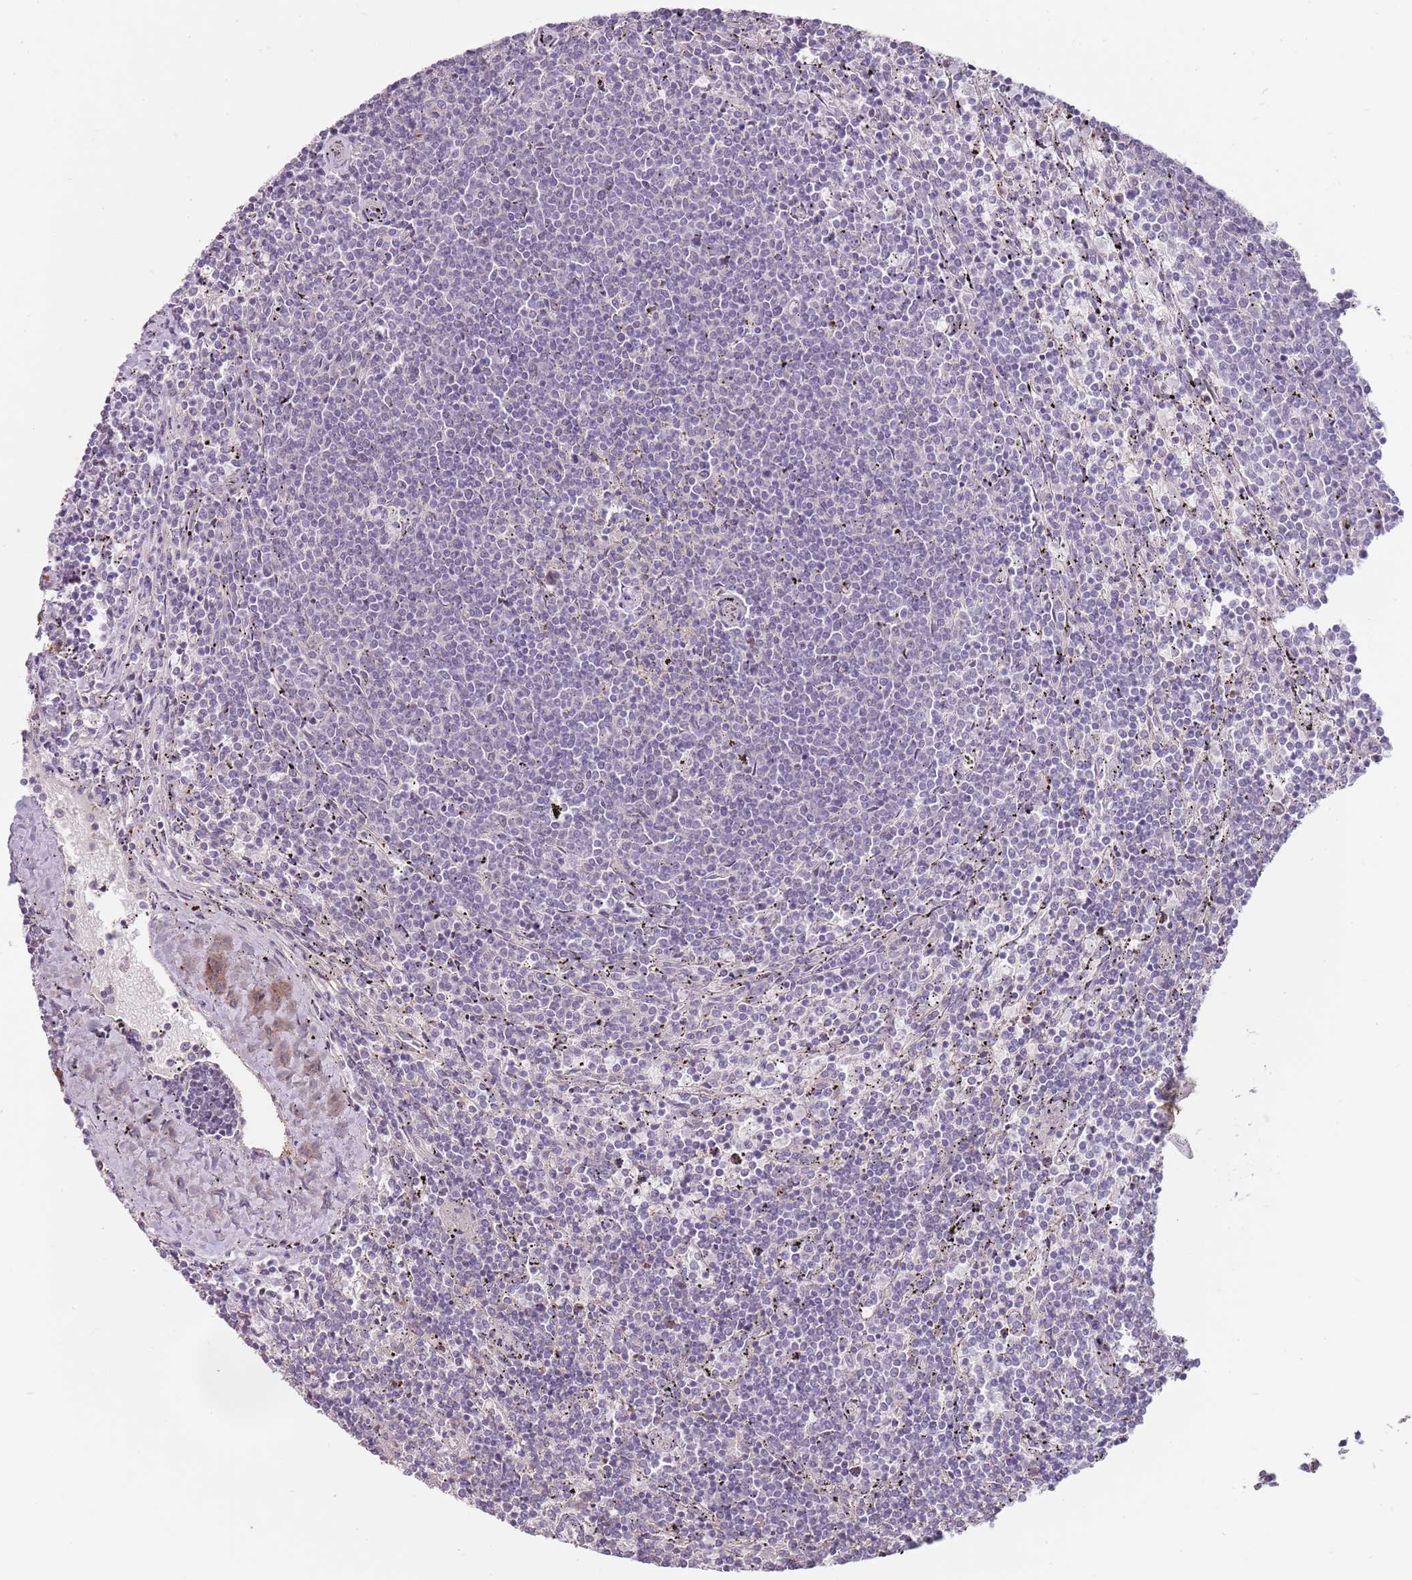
{"staining": {"intensity": "negative", "quantity": "none", "location": "none"}, "tissue": "lymphoma", "cell_type": "Tumor cells", "image_type": "cancer", "snomed": [{"axis": "morphology", "description": "Malignant lymphoma, non-Hodgkin's type, Low grade"}, {"axis": "topography", "description": "Spleen"}], "caption": "High magnification brightfield microscopy of malignant lymphoma, non-Hodgkin's type (low-grade) stained with DAB (brown) and counterstained with hematoxylin (blue): tumor cells show no significant positivity.", "gene": "MCUB", "patient": {"sex": "female", "age": 50}}